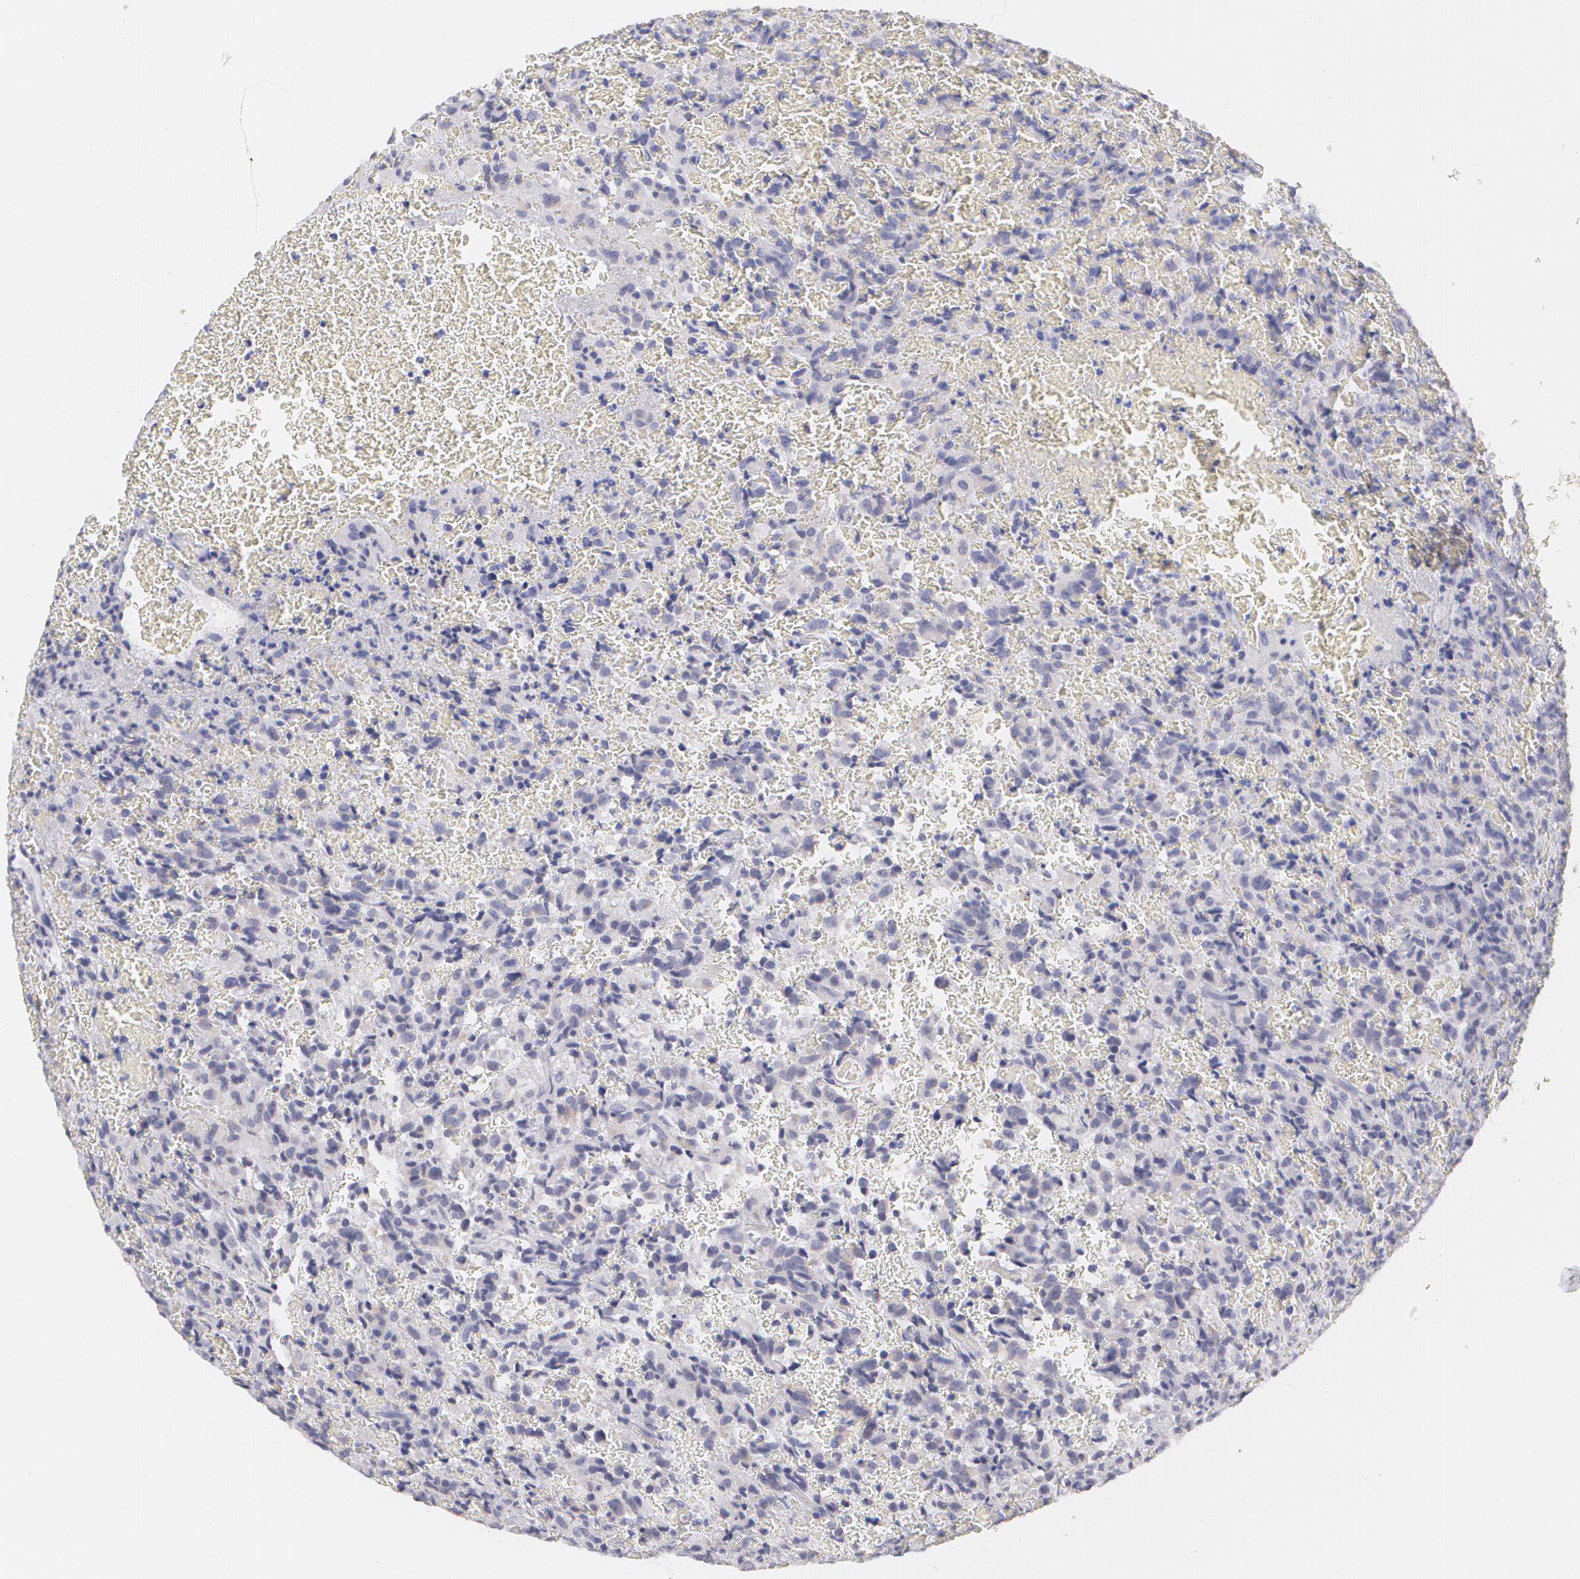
{"staining": {"intensity": "negative", "quantity": "none", "location": "none"}, "tissue": "glioma", "cell_type": "Tumor cells", "image_type": "cancer", "snomed": [{"axis": "morphology", "description": "Glioma, malignant, High grade"}, {"axis": "topography", "description": "Brain"}], "caption": "IHC of human glioma reveals no expression in tumor cells. (Immunohistochemistry, brightfield microscopy, high magnification).", "gene": "MBNL3", "patient": {"sex": "male", "age": 56}}